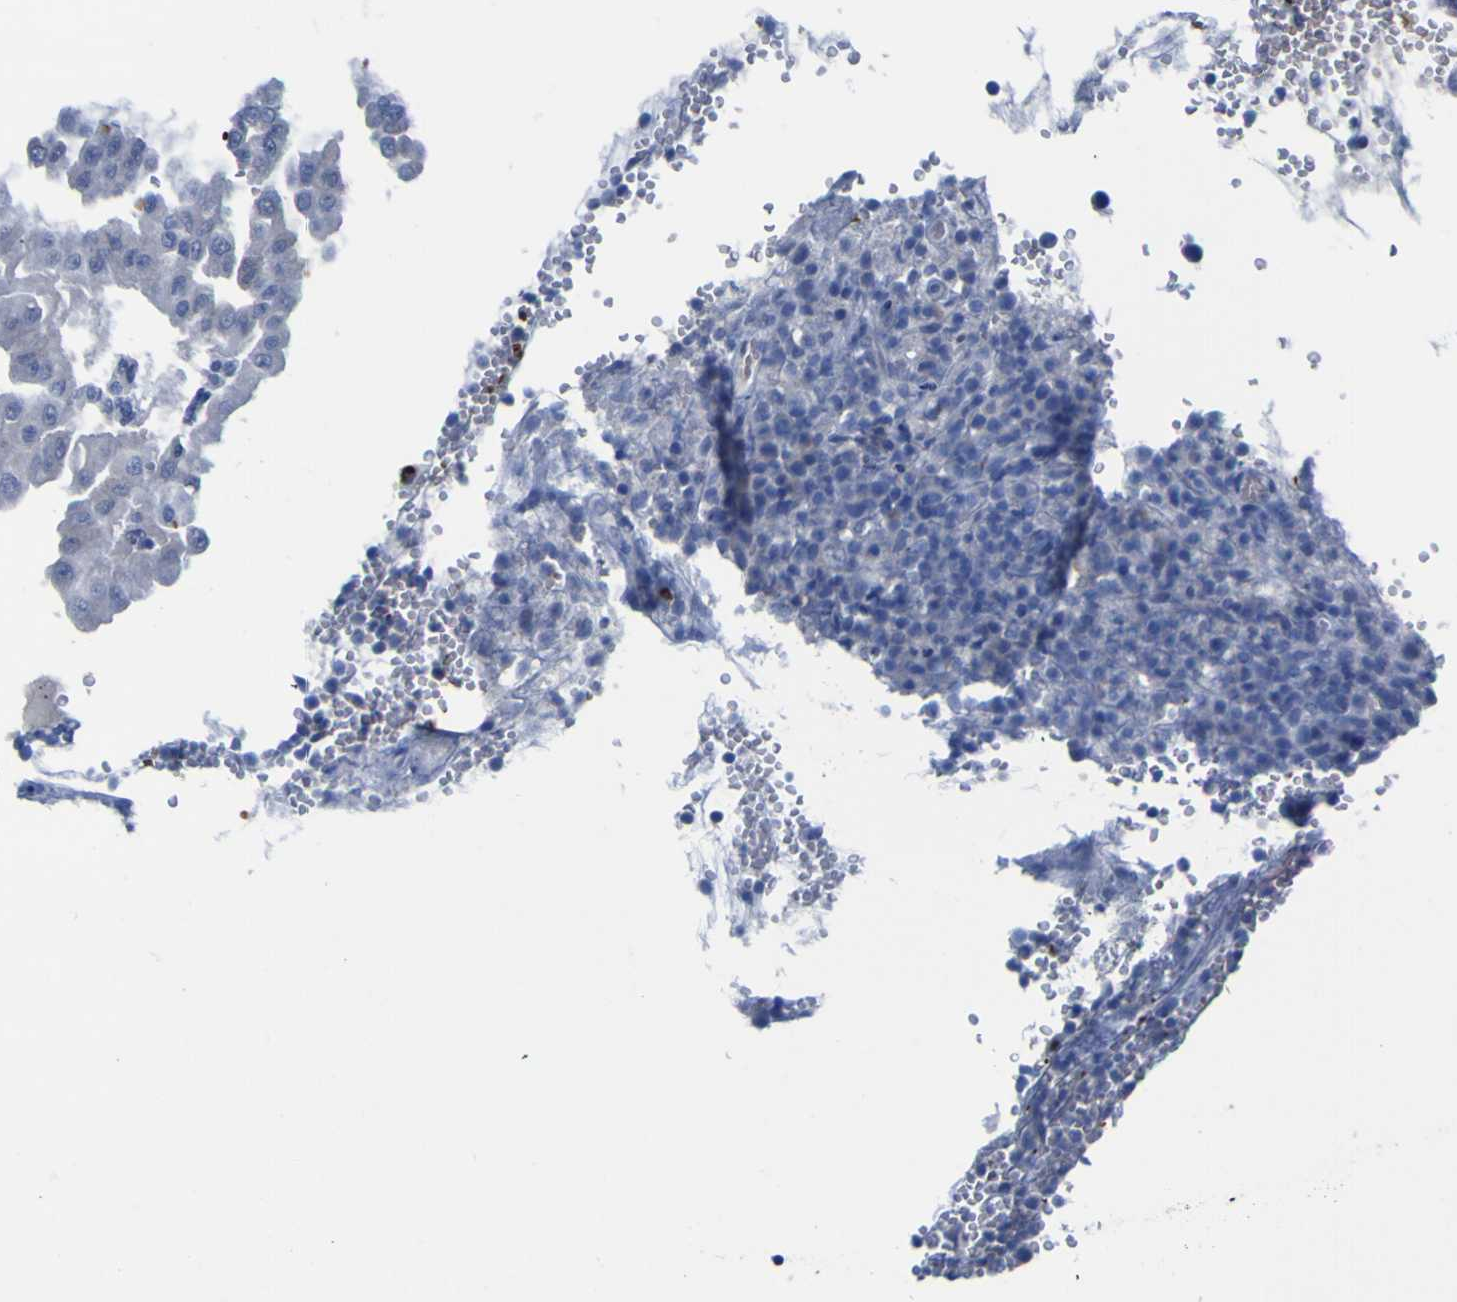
{"staining": {"intensity": "negative", "quantity": "none", "location": "none"}, "tissue": "lymphoma", "cell_type": "Tumor cells", "image_type": "cancer", "snomed": [{"axis": "morphology", "description": "Malignant lymphoma, non-Hodgkin's type, High grade"}, {"axis": "topography", "description": "Lymph node"}], "caption": "This image is of lymphoma stained with immunohistochemistry (IHC) to label a protein in brown with the nuclei are counter-stained blue. There is no positivity in tumor cells.", "gene": "GCM1", "patient": {"sex": "female", "age": 76}}